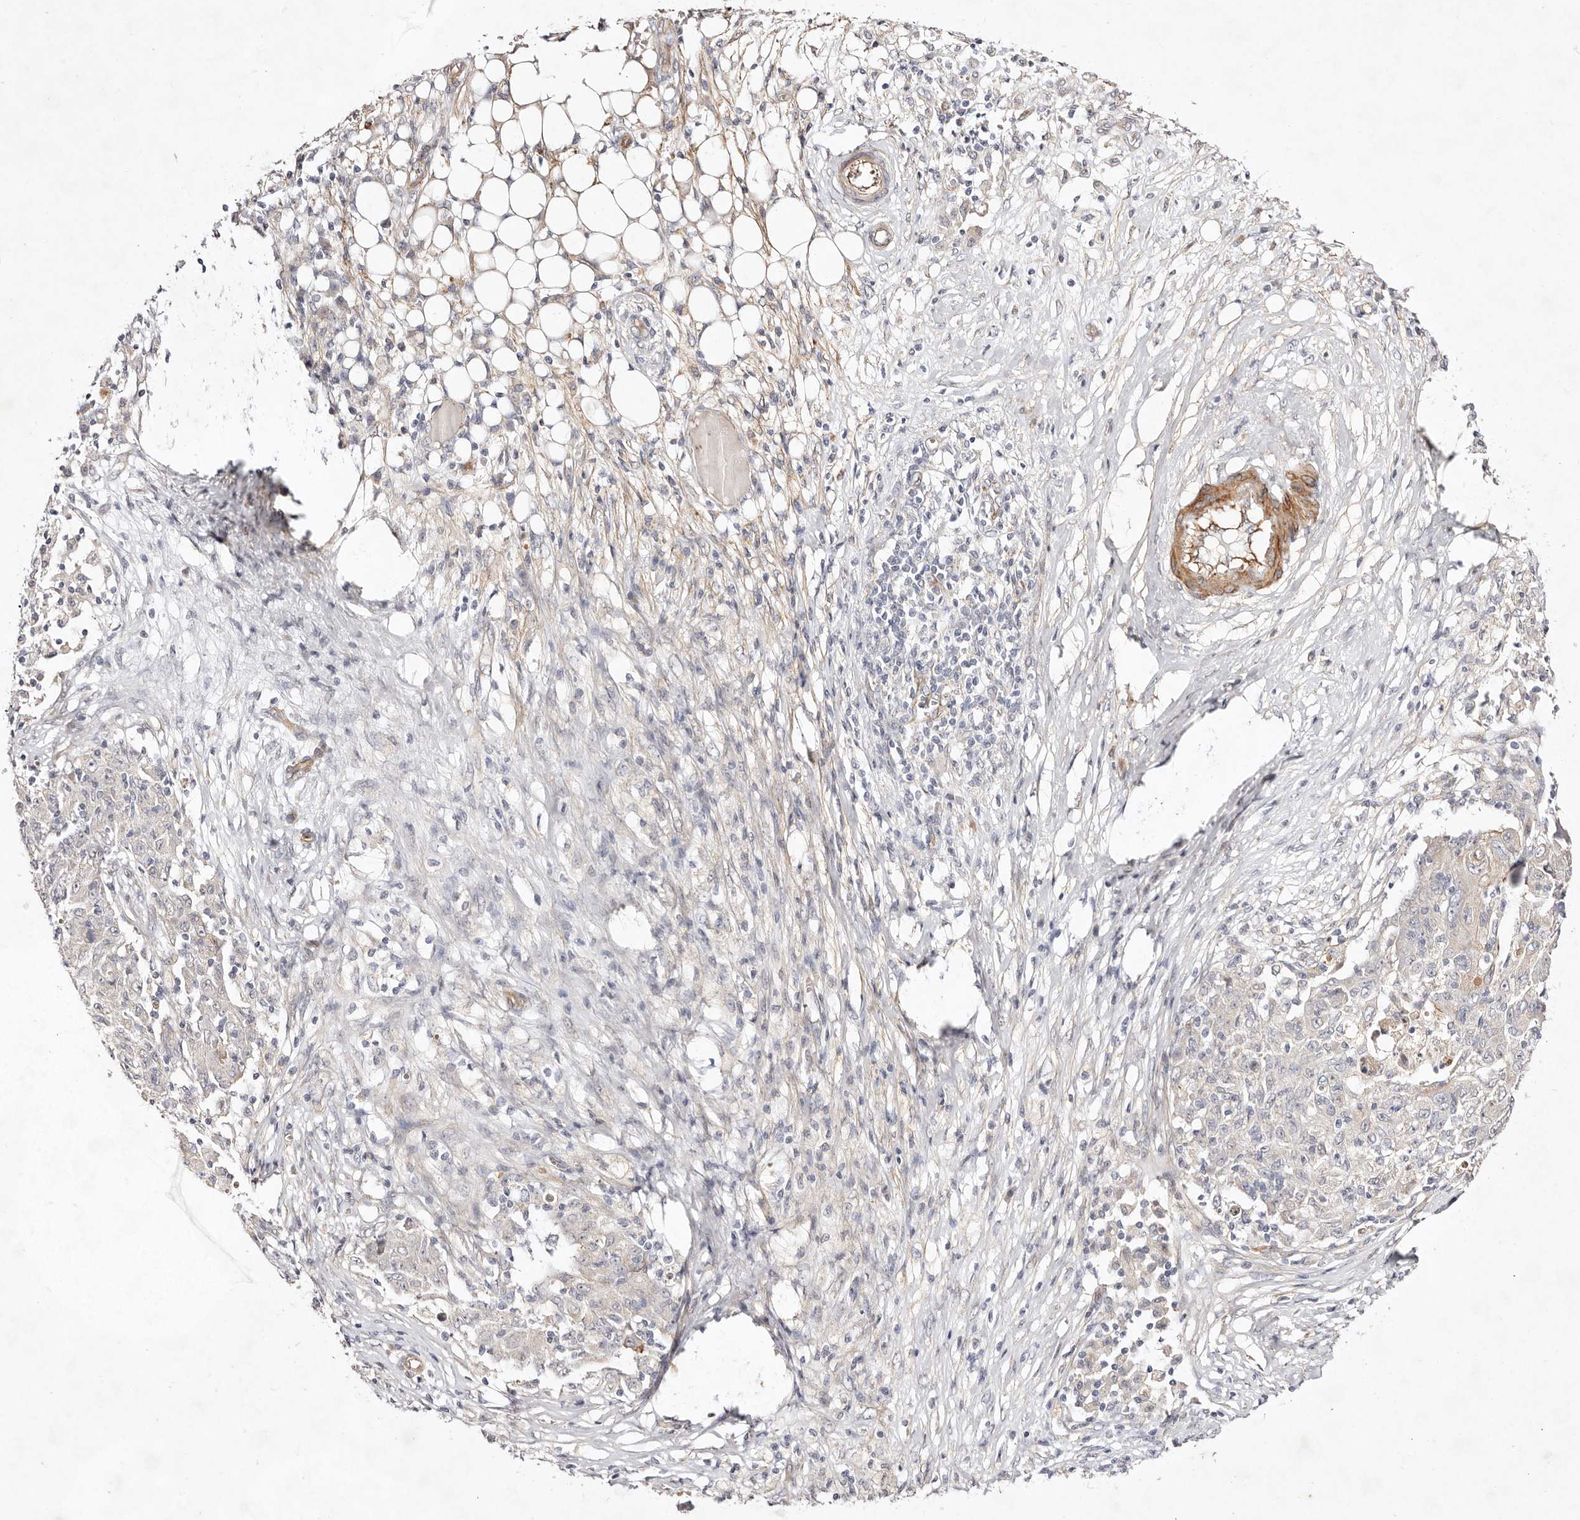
{"staining": {"intensity": "negative", "quantity": "none", "location": "none"}, "tissue": "ovarian cancer", "cell_type": "Tumor cells", "image_type": "cancer", "snomed": [{"axis": "morphology", "description": "Carcinoma, endometroid"}, {"axis": "topography", "description": "Ovary"}], "caption": "Ovarian cancer (endometroid carcinoma) was stained to show a protein in brown. There is no significant staining in tumor cells.", "gene": "MTMR11", "patient": {"sex": "female", "age": 42}}